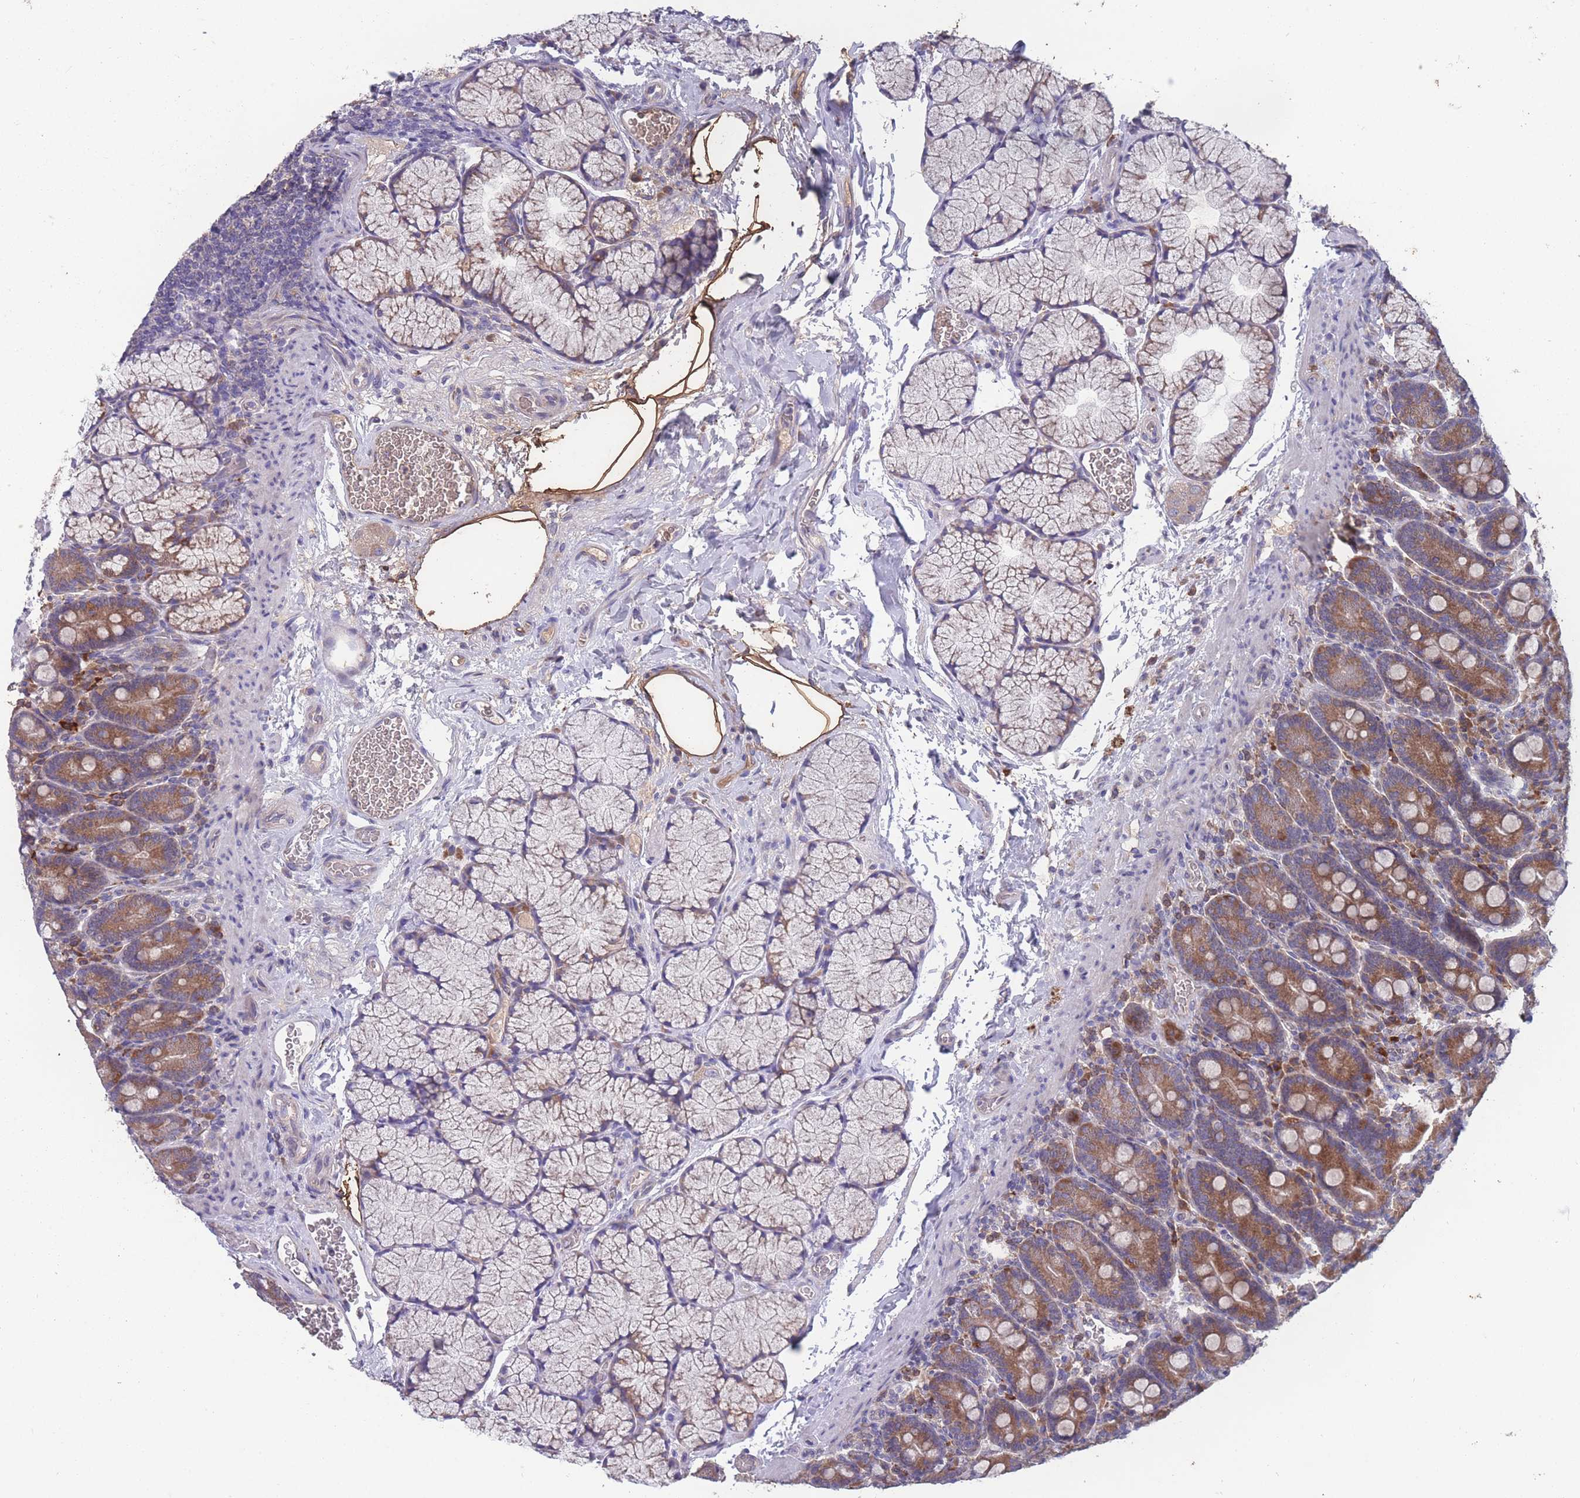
{"staining": {"intensity": "moderate", "quantity": ">75%", "location": "cytoplasmic/membranous"}, "tissue": "duodenum", "cell_type": "Glandular cells", "image_type": "normal", "snomed": [{"axis": "morphology", "description": "Normal tissue, NOS"}, {"axis": "topography", "description": "Duodenum"}], "caption": "A photomicrograph showing moderate cytoplasmic/membranous expression in about >75% of glandular cells in unremarkable duodenum, as visualized by brown immunohistochemical staining.", "gene": "STIM2", "patient": {"sex": "male", "age": 35}}